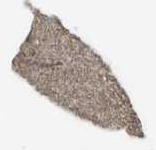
{"staining": {"intensity": "weak", "quantity": ">75%", "location": "cytoplasmic/membranous"}, "tissue": "glioma", "cell_type": "Tumor cells", "image_type": "cancer", "snomed": [{"axis": "morphology", "description": "Glioma, malignant, High grade"}, {"axis": "topography", "description": "Brain"}], "caption": "Immunohistochemical staining of human glioma shows low levels of weak cytoplasmic/membranous expression in about >75% of tumor cells. (IHC, brightfield microscopy, high magnification).", "gene": "YARS1", "patient": {"sex": "male", "age": 72}}